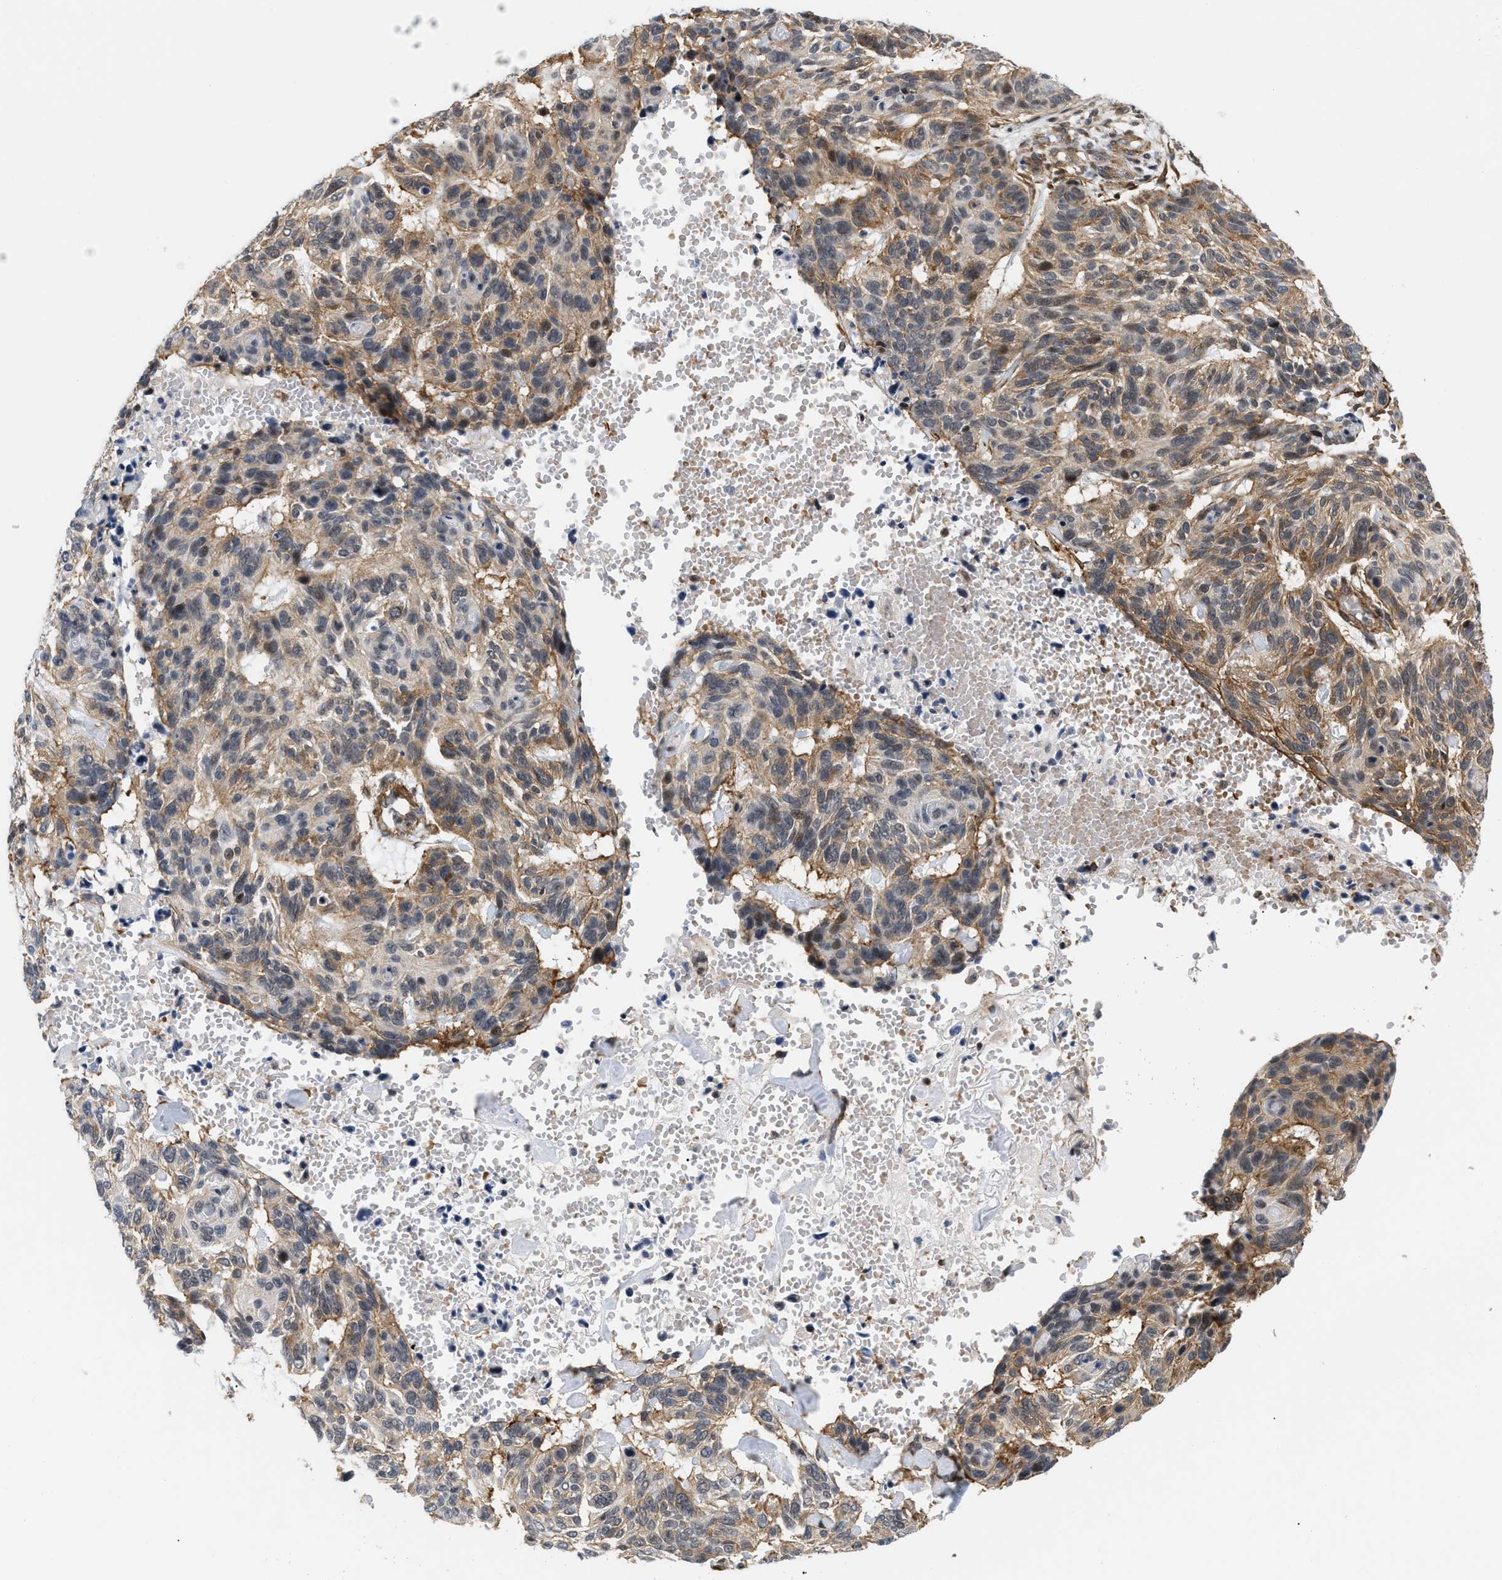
{"staining": {"intensity": "moderate", "quantity": ">75%", "location": "cytoplasmic/membranous"}, "tissue": "skin cancer", "cell_type": "Tumor cells", "image_type": "cancer", "snomed": [{"axis": "morphology", "description": "Basal cell carcinoma"}, {"axis": "topography", "description": "Skin"}], "caption": "The micrograph exhibits a brown stain indicating the presence of a protein in the cytoplasmic/membranous of tumor cells in basal cell carcinoma (skin).", "gene": "GPRASP2", "patient": {"sex": "male", "age": 85}}